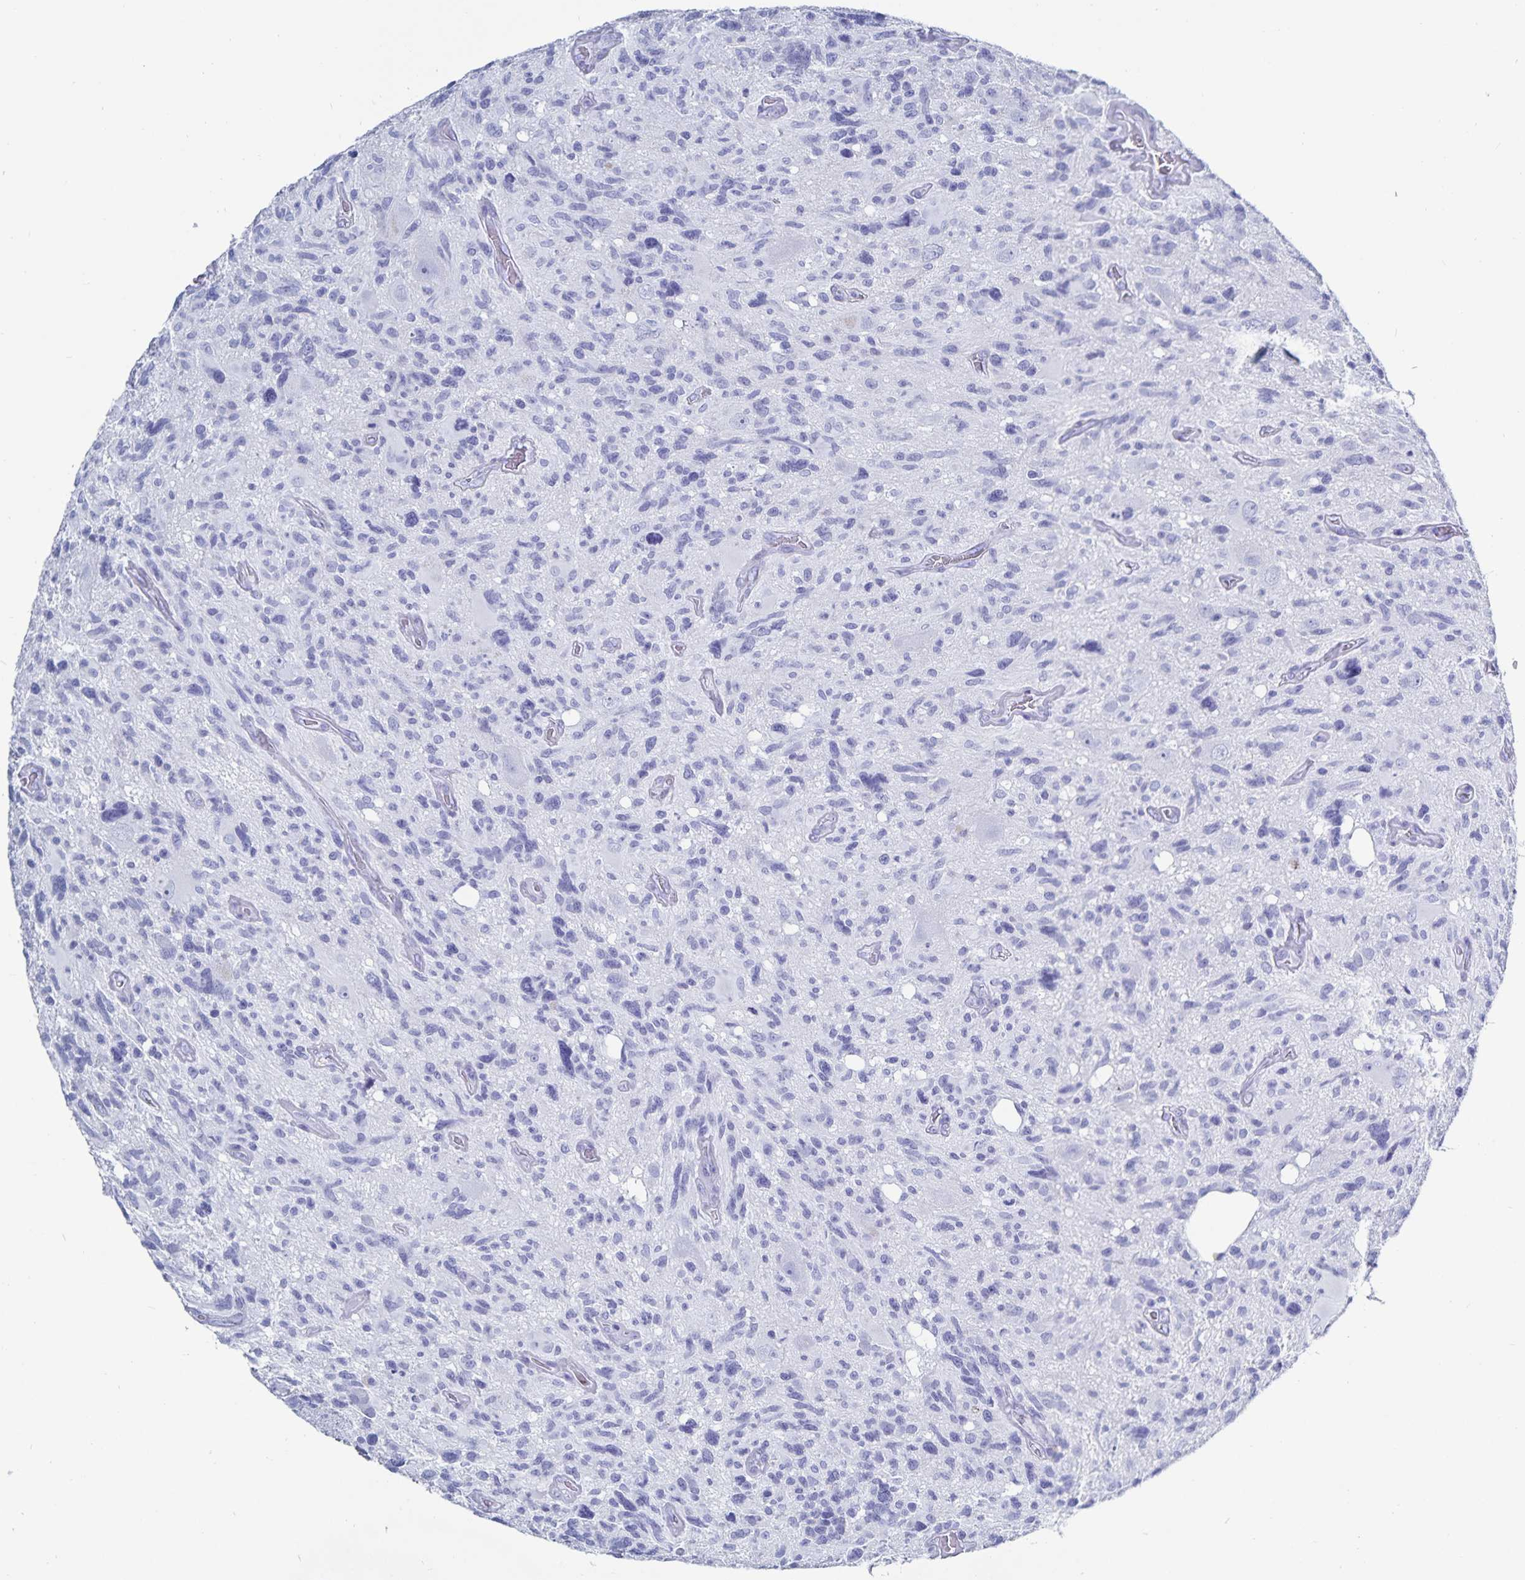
{"staining": {"intensity": "negative", "quantity": "none", "location": "none"}, "tissue": "glioma", "cell_type": "Tumor cells", "image_type": "cancer", "snomed": [{"axis": "morphology", "description": "Glioma, malignant, High grade"}, {"axis": "topography", "description": "Brain"}], "caption": "A high-resolution photomicrograph shows immunohistochemistry staining of glioma, which displays no significant positivity in tumor cells. The staining is performed using DAB brown chromogen with nuclei counter-stained in using hematoxylin.", "gene": "C19orf73", "patient": {"sex": "male", "age": 49}}